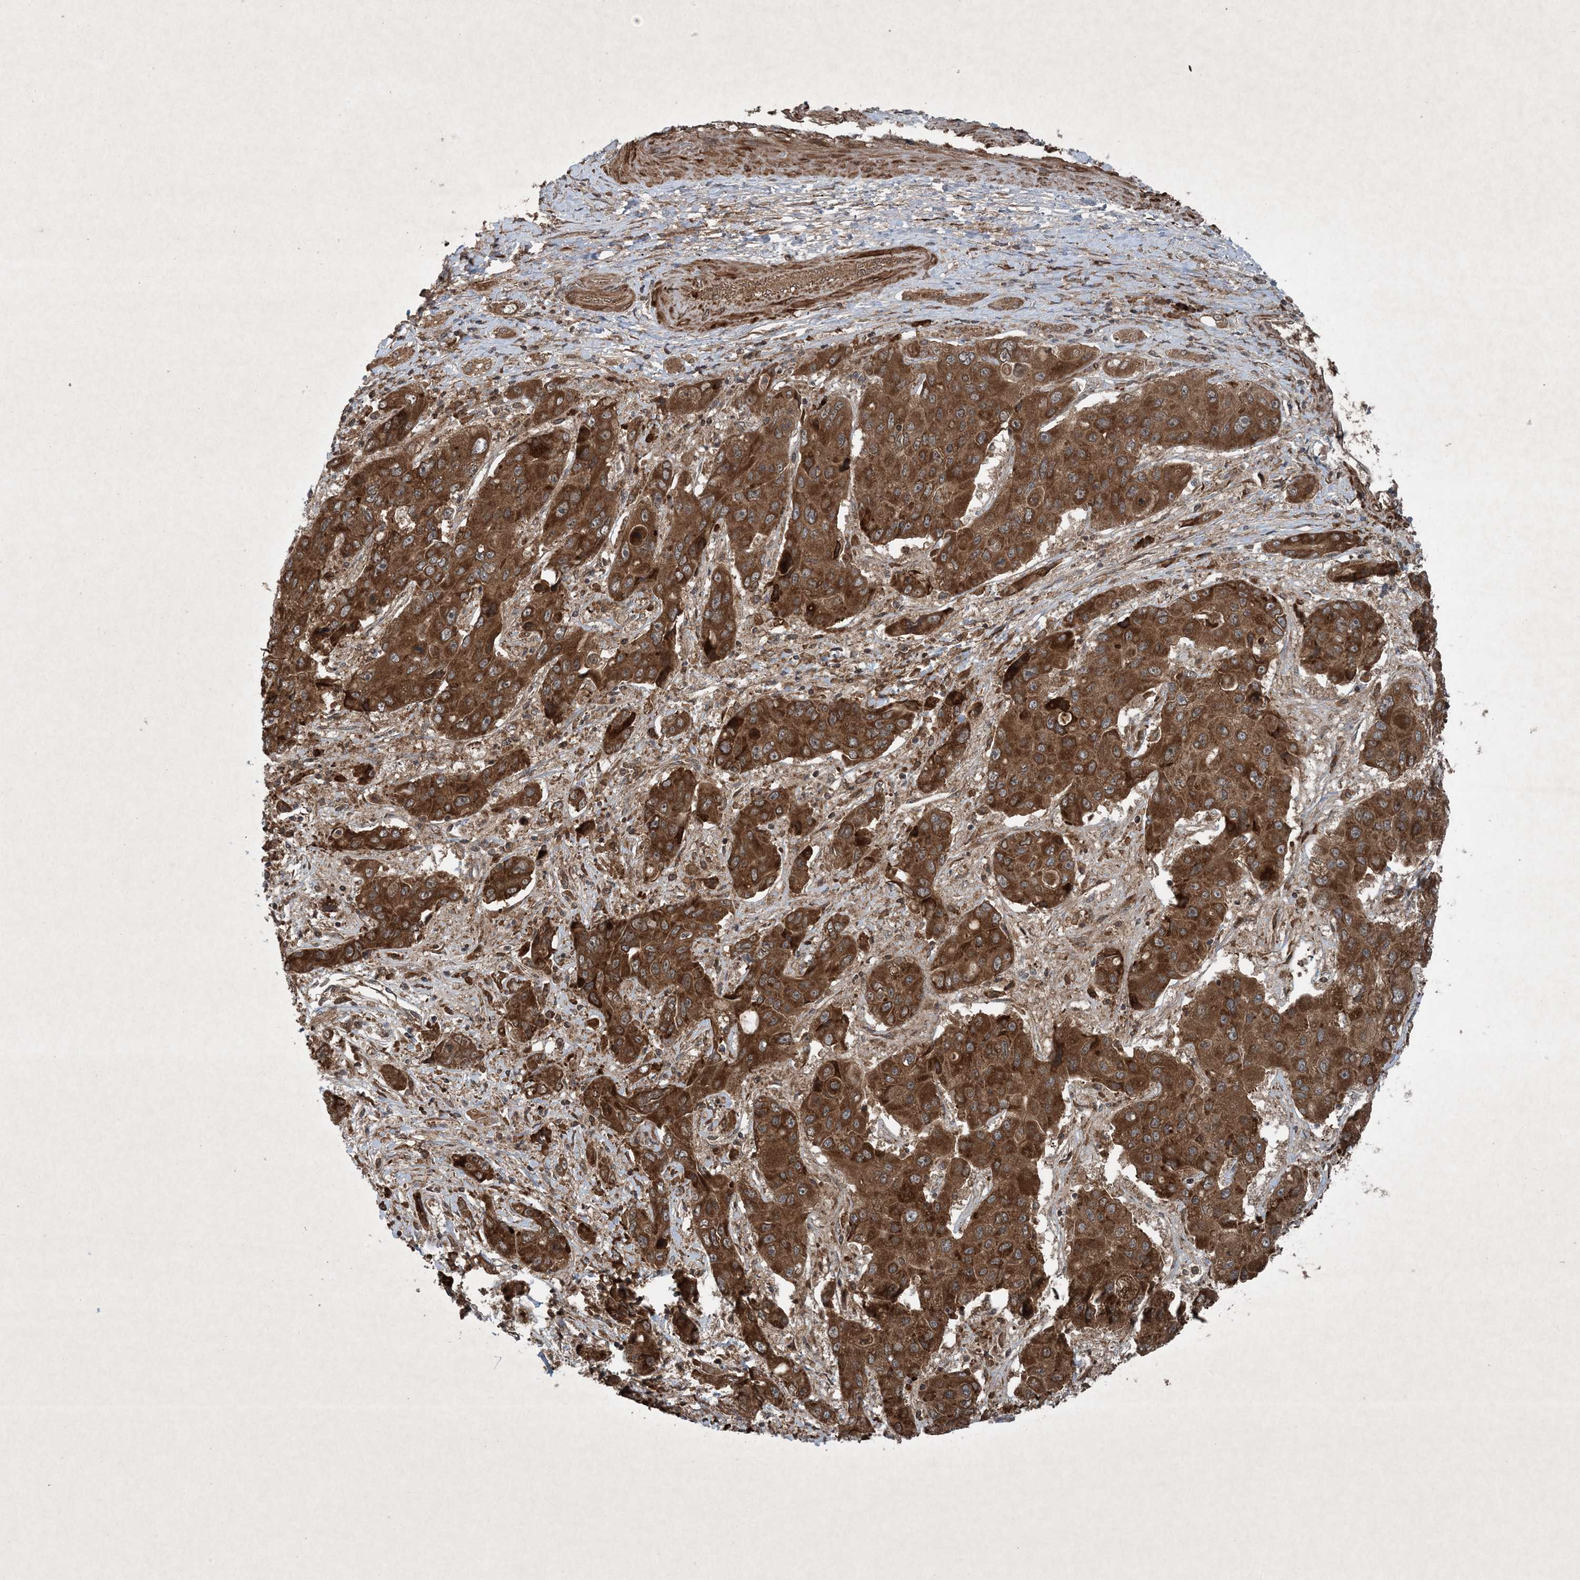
{"staining": {"intensity": "strong", "quantity": ">75%", "location": "cytoplasmic/membranous"}, "tissue": "liver cancer", "cell_type": "Tumor cells", "image_type": "cancer", "snomed": [{"axis": "morphology", "description": "Cholangiocarcinoma"}, {"axis": "topography", "description": "Liver"}], "caption": "Immunohistochemistry (IHC) of human liver cancer (cholangiocarcinoma) exhibits high levels of strong cytoplasmic/membranous positivity in approximately >75% of tumor cells.", "gene": "GNG5", "patient": {"sex": "male", "age": 67}}